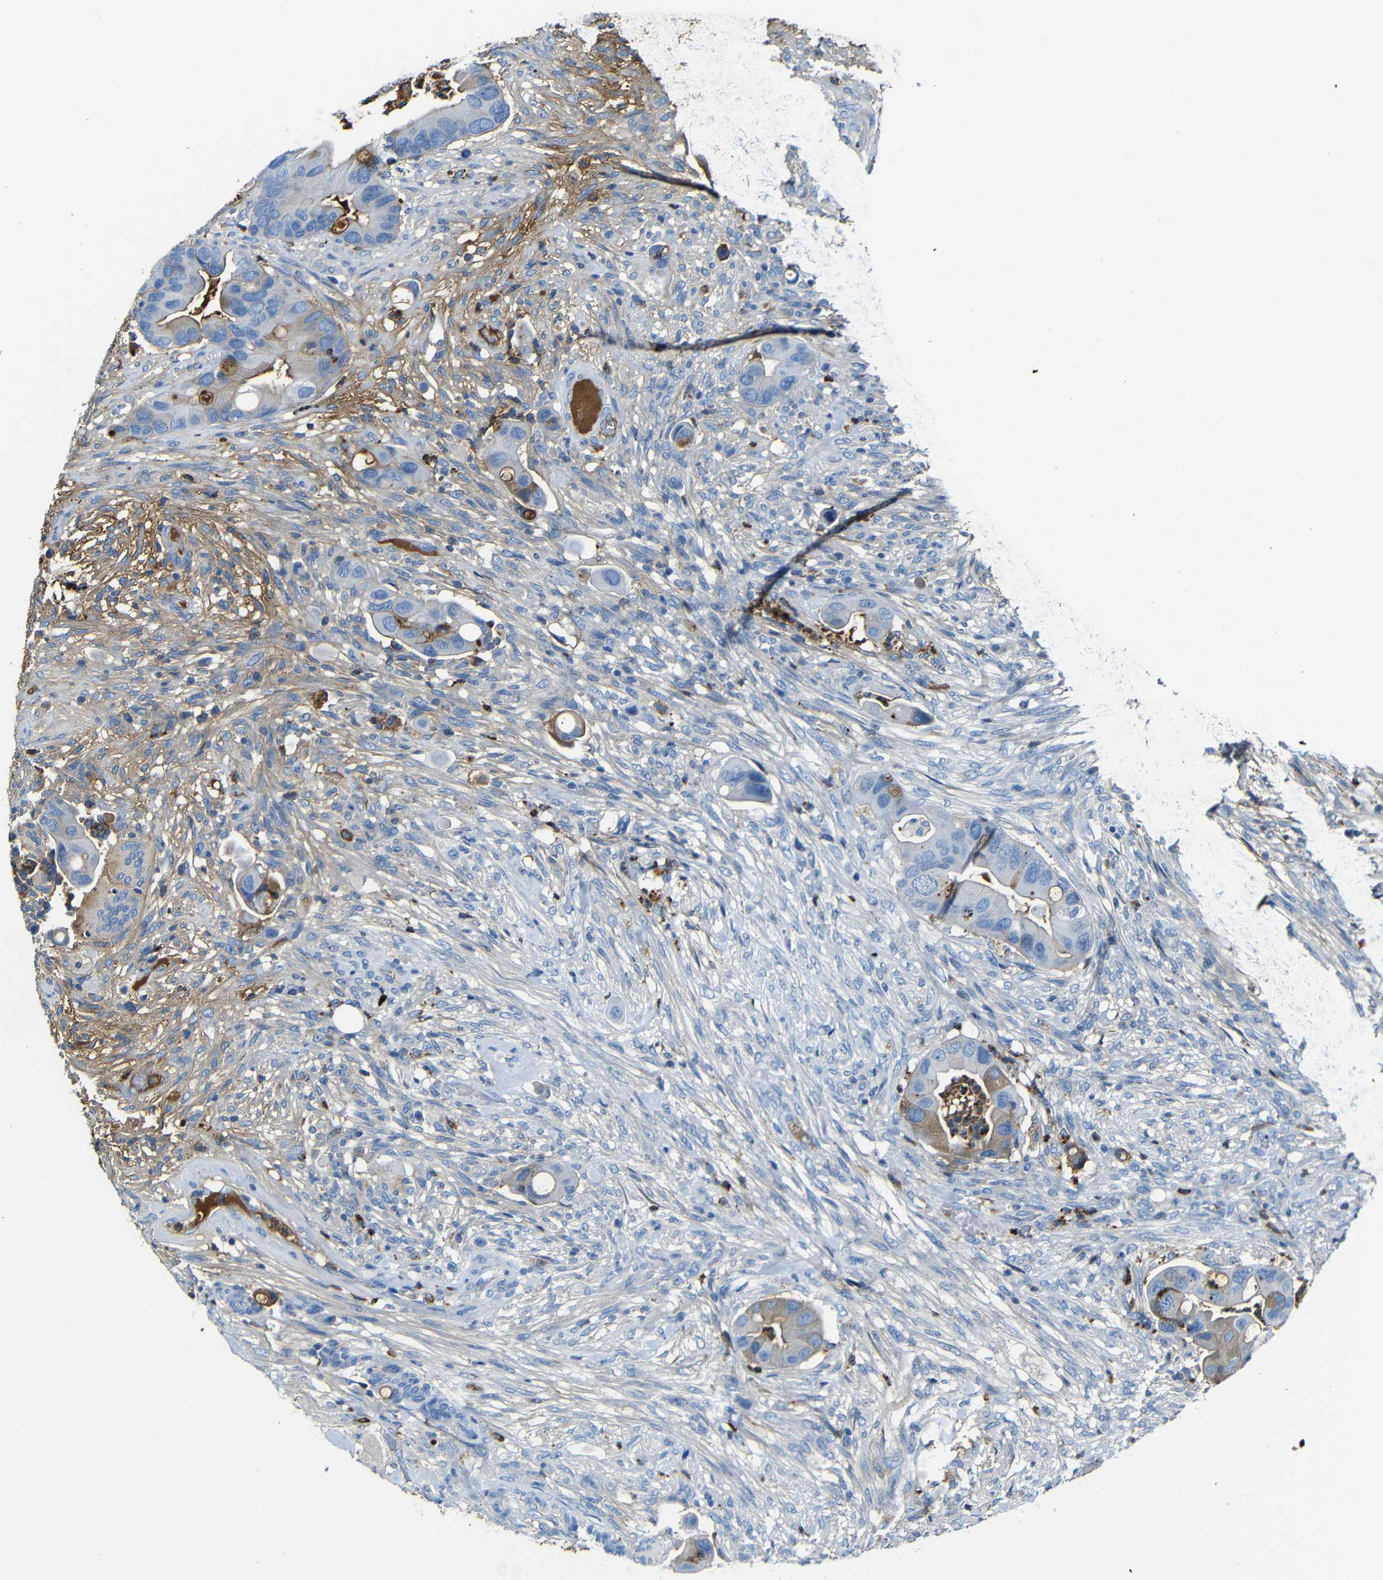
{"staining": {"intensity": "moderate", "quantity": "25%-75%", "location": "cytoplasmic/membranous"}, "tissue": "colorectal cancer", "cell_type": "Tumor cells", "image_type": "cancer", "snomed": [{"axis": "morphology", "description": "Adenocarcinoma, NOS"}, {"axis": "topography", "description": "Rectum"}], "caption": "Immunohistochemical staining of colorectal cancer (adenocarcinoma) exhibits medium levels of moderate cytoplasmic/membranous protein staining in approximately 25%-75% of tumor cells. Nuclei are stained in blue.", "gene": "SERPINA1", "patient": {"sex": "female", "age": 57}}